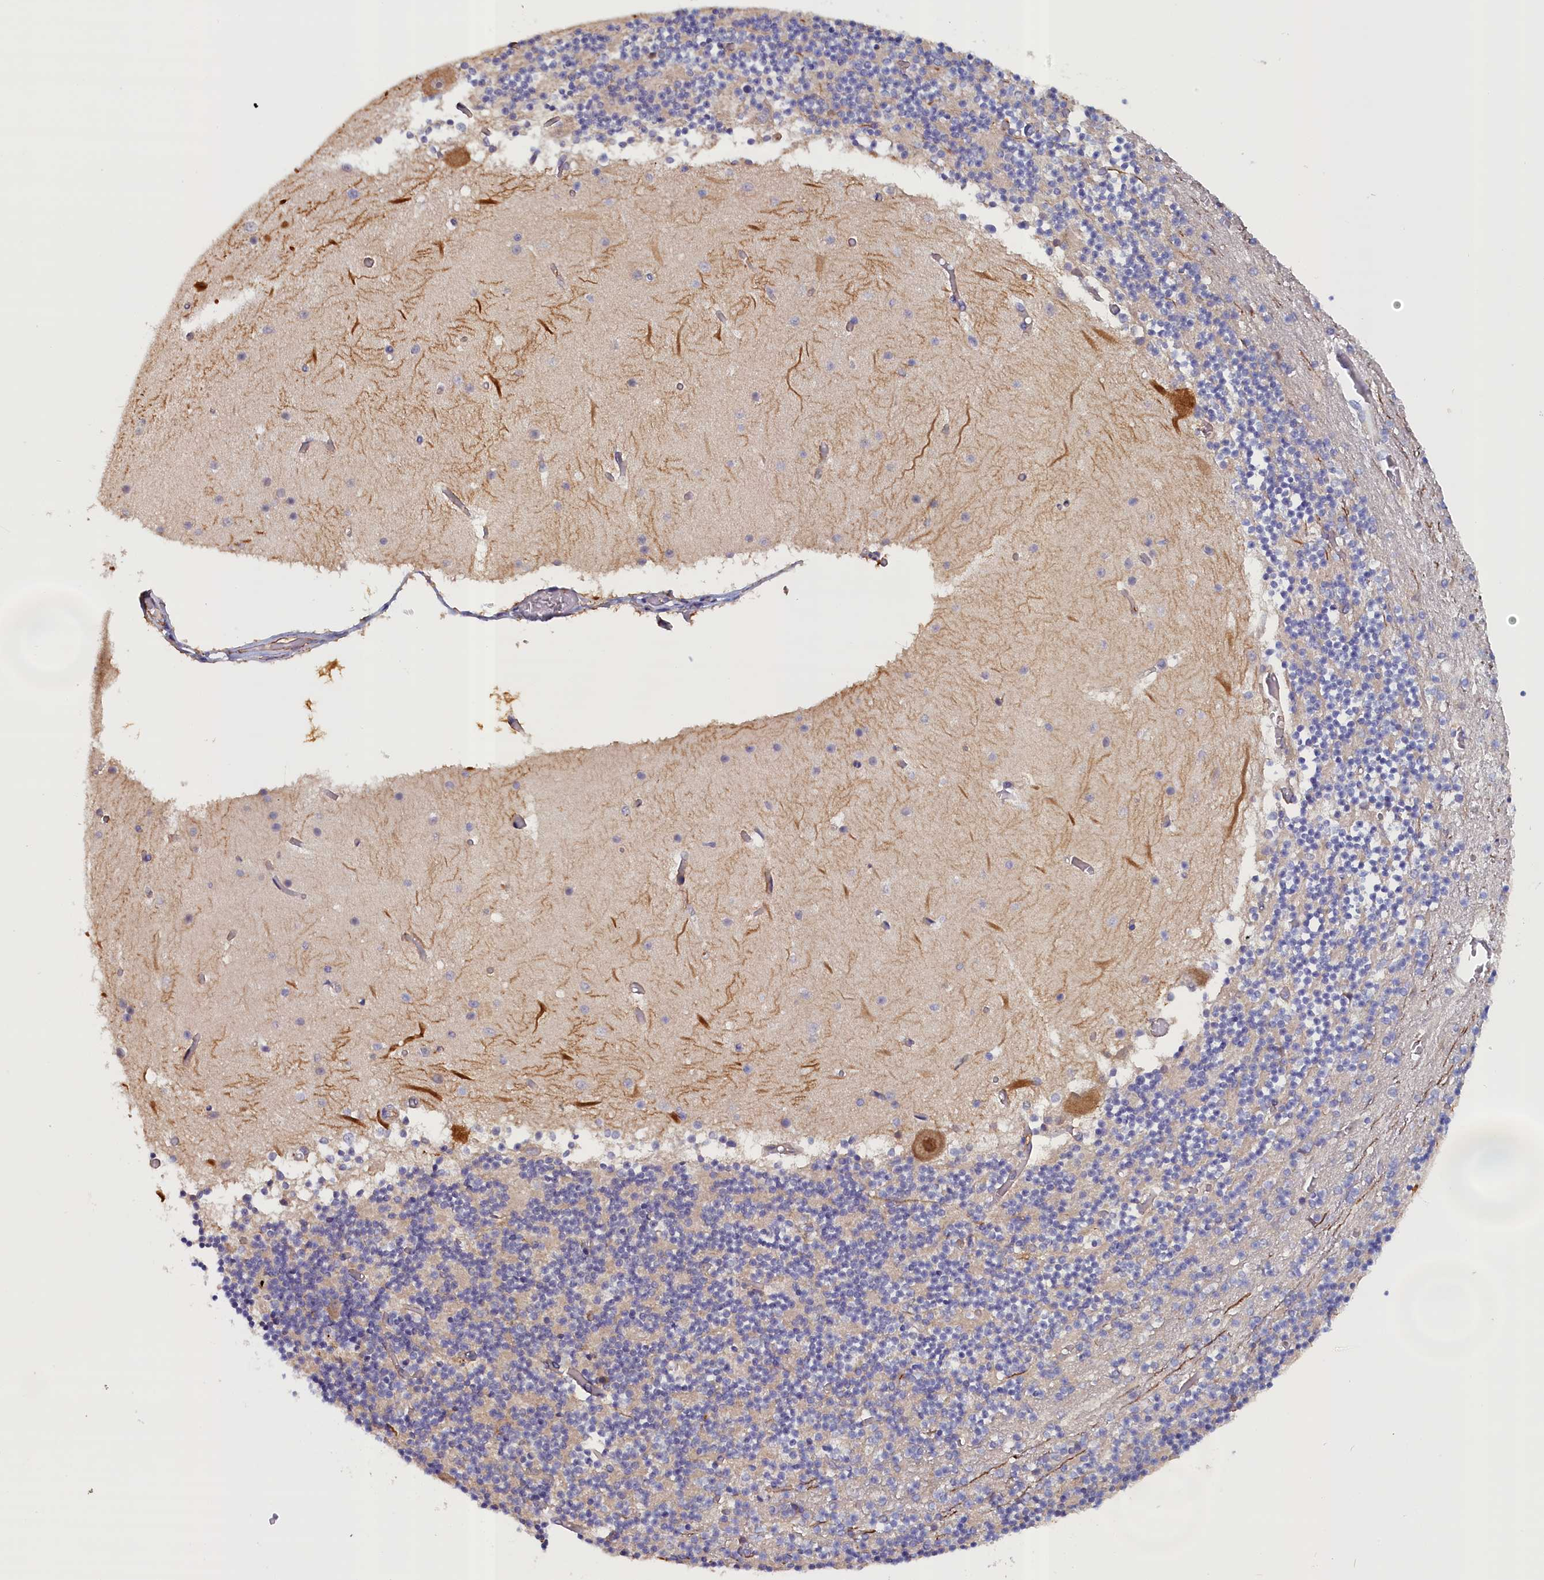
{"staining": {"intensity": "negative", "quantity": "none", "location": "none"}, "tissue": "cerebellum", "cell_type": "Cells in granular layer", "image_type": "normal", "snomed": [{"axis": "morphology", "description": "Normal tissue, NOS"}, {"axis": "topography", "description": "Cerebellum"}], "caption": "Immunohistochemistry (IHC) micrograph of unremarkable human cerebellum stained for a protein (brown), which reveals no staining in cells in granular layer.", "gene": "ANKRD2", "patient": {"sex": "female", "age": 28}}